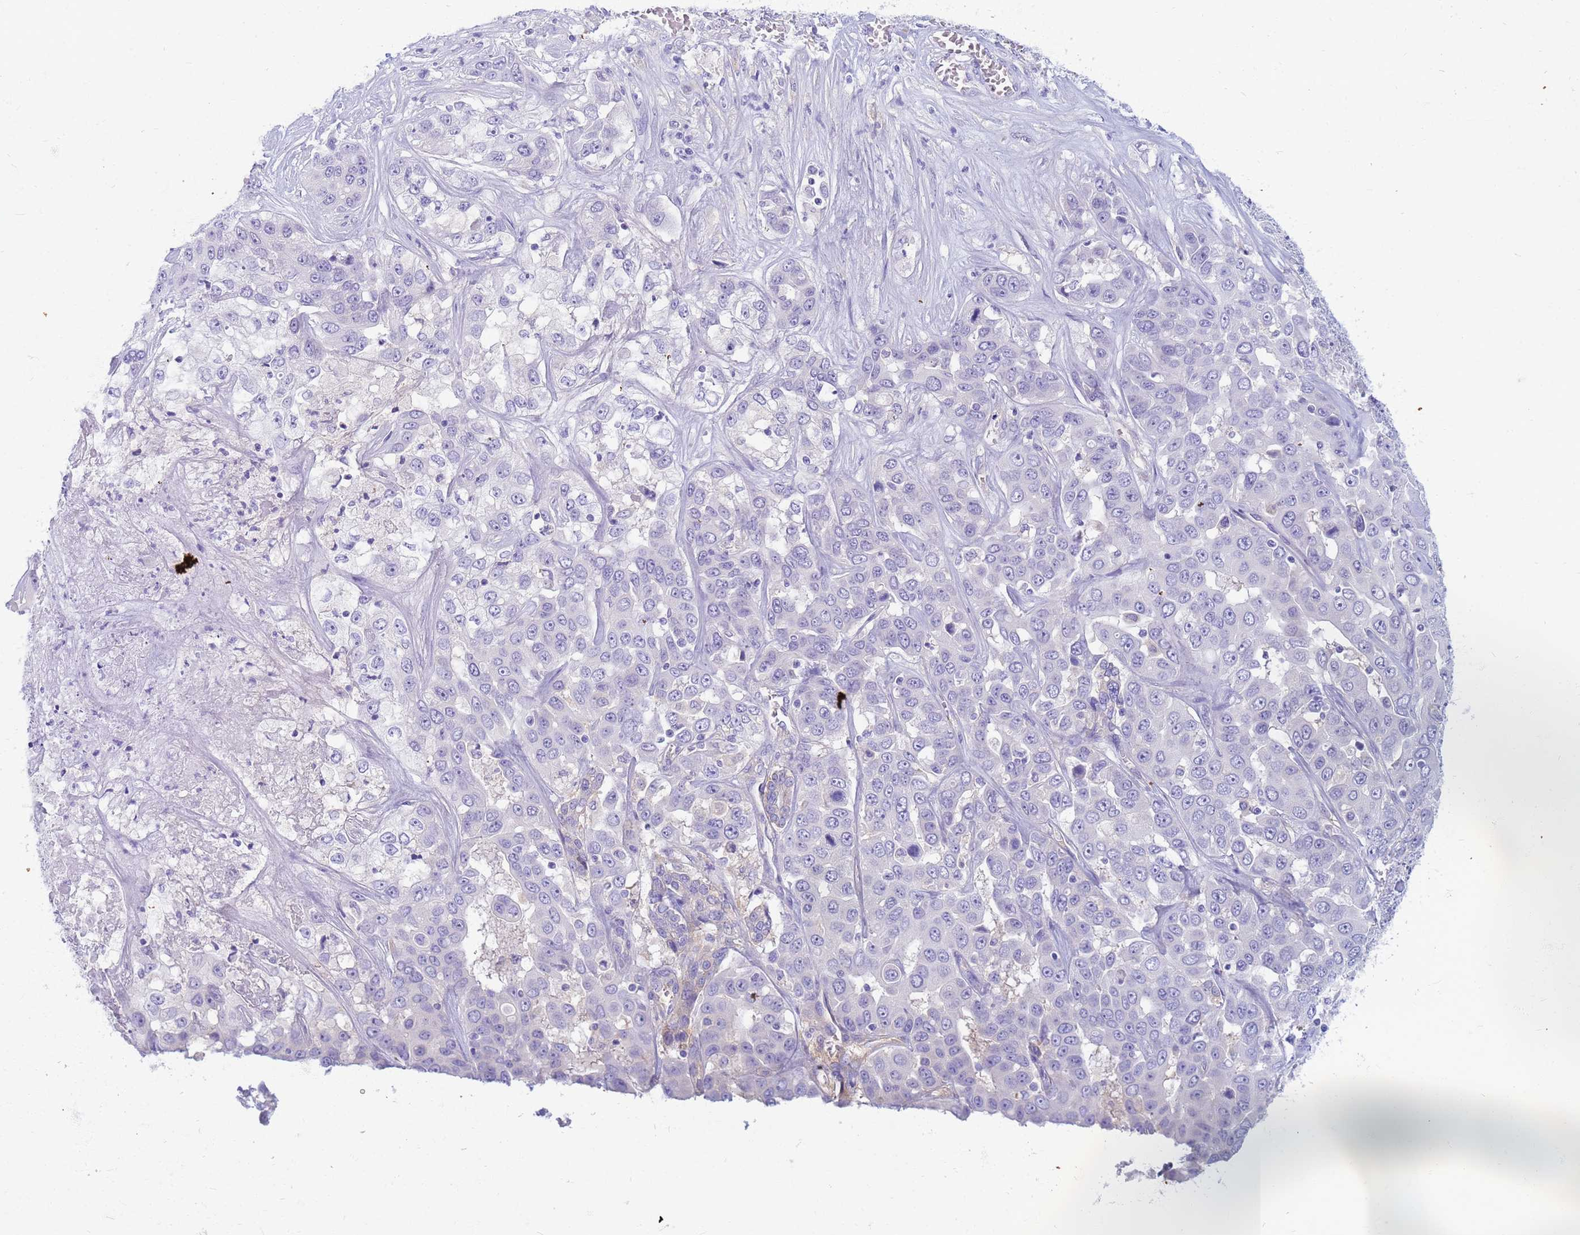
{"staining": {"intensity": "negative", "quantity": "none", "location": "none"}, "tissue": "liver cancer", "cell_type": "Tumor cells", "image_type": "cancer", "snomed": [{"axis": "morphology", "description": "Cholangiocarcinoma"}, {"axis": "topography", "description": "Liver"}], "caption": "Histopathology image shows no significant protein positivity in tumor cells of cholangiocarcinoma (liver). (Immunohistochemistry, brightfield microscopy, high magnification).", "gene": "EEA1", "patient": {"sex": "female", "age": 52}}